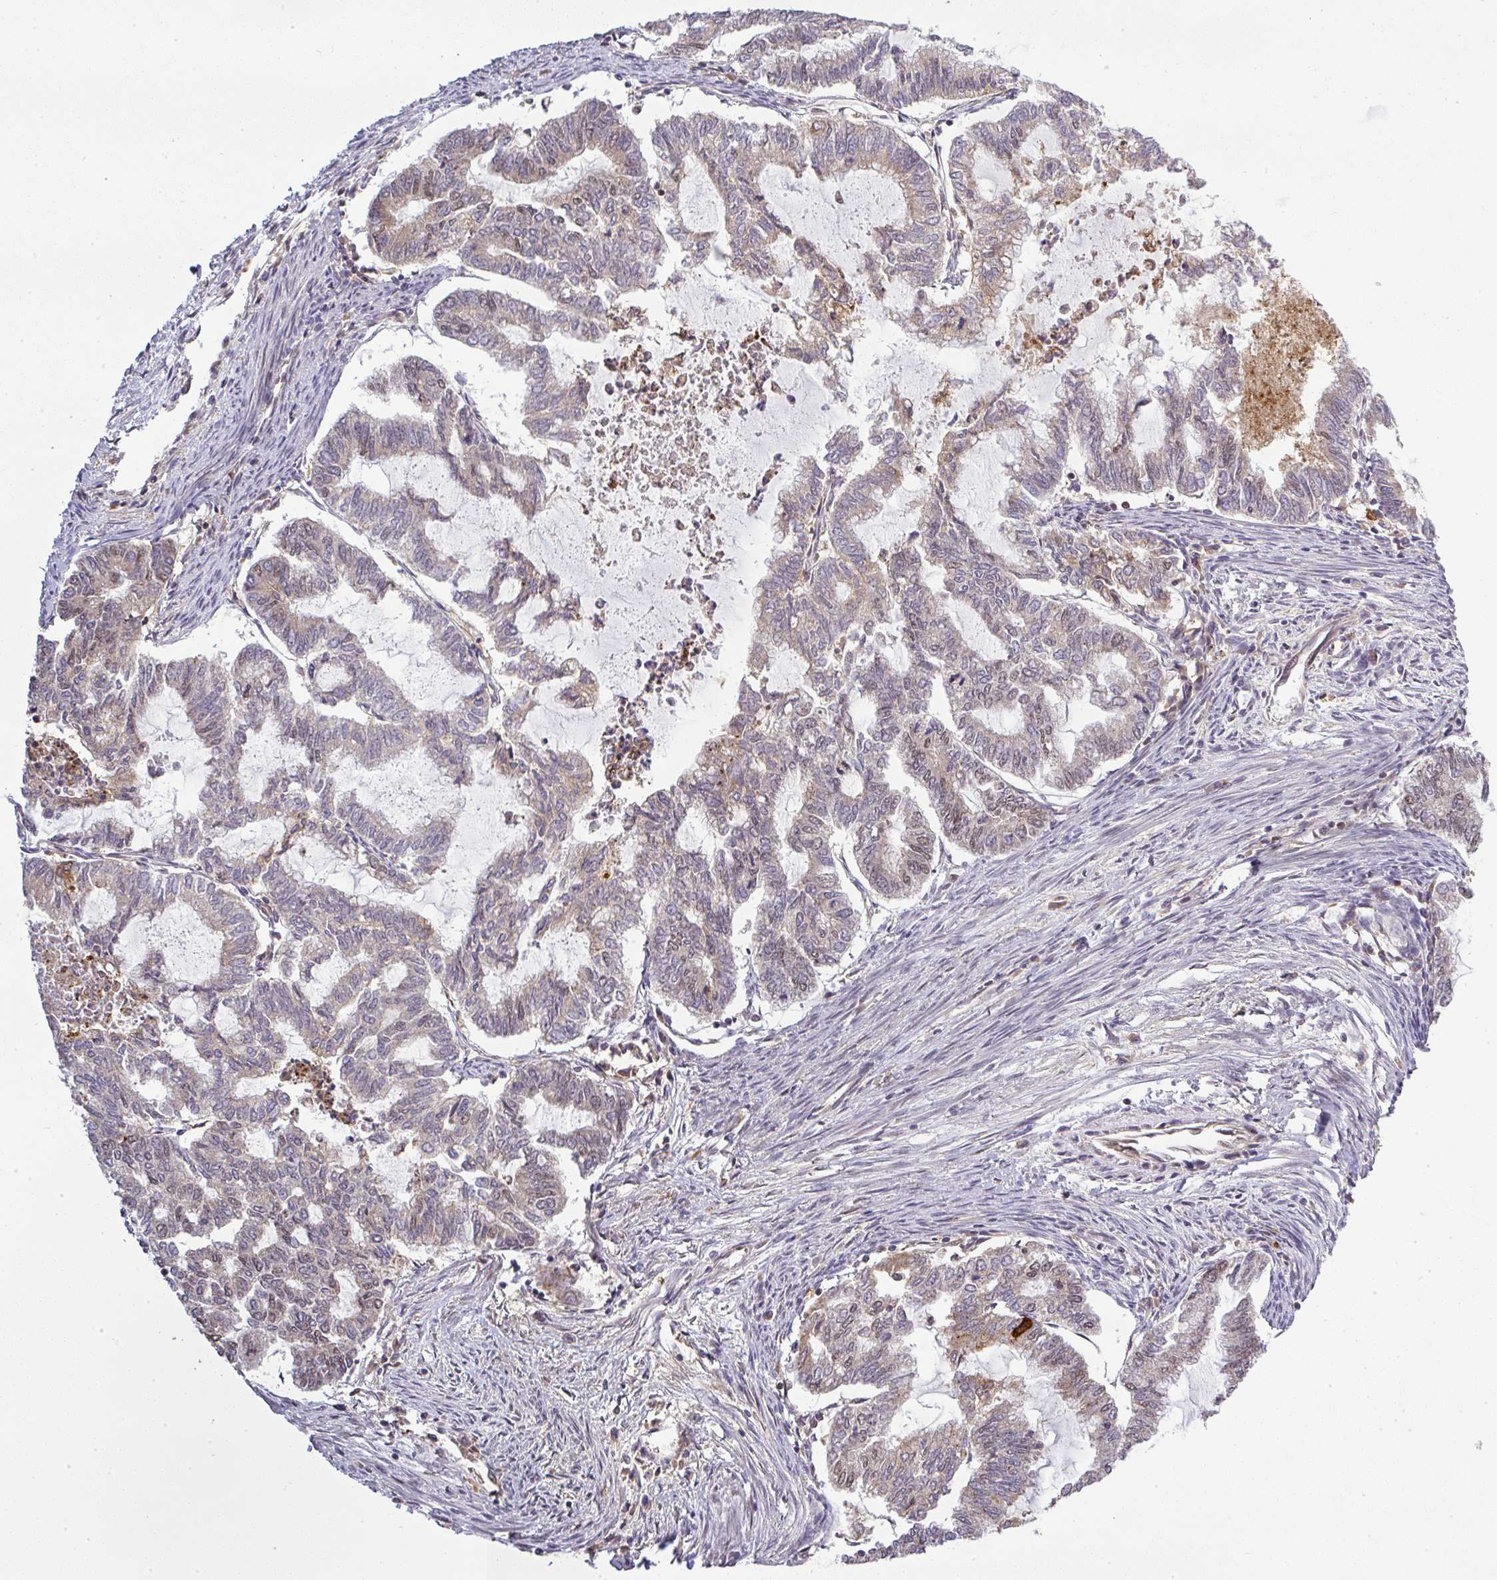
{"staining": {"intensity": "weak", "quantity": "25%-75%", "location": "cytoplasmic/membranous"}, "tissue": "endometrial cancer", "cell_type": "Tumor cells", "image_type": "cancer", "snomed": [{"axis": "morphology", "description": "Adenocarcinoma, NOS"}, {"axis": "topography", "description": "Endometrium"}], "caption": "High-power microscopy captured an IHC micrograph of endometrial cancer (adenocarcinoma), revealing weak cytoplasmic/membranous positivity in about 25%-75% of tumor cells. (Stains: DAB (3,3'-diaminobenzidine) in brown, nuclei in blue, Microscopy: brightfield microscopy at high magnification).", "gene": "FAM153A", "patient": {"sex": "female", "age": 79}}